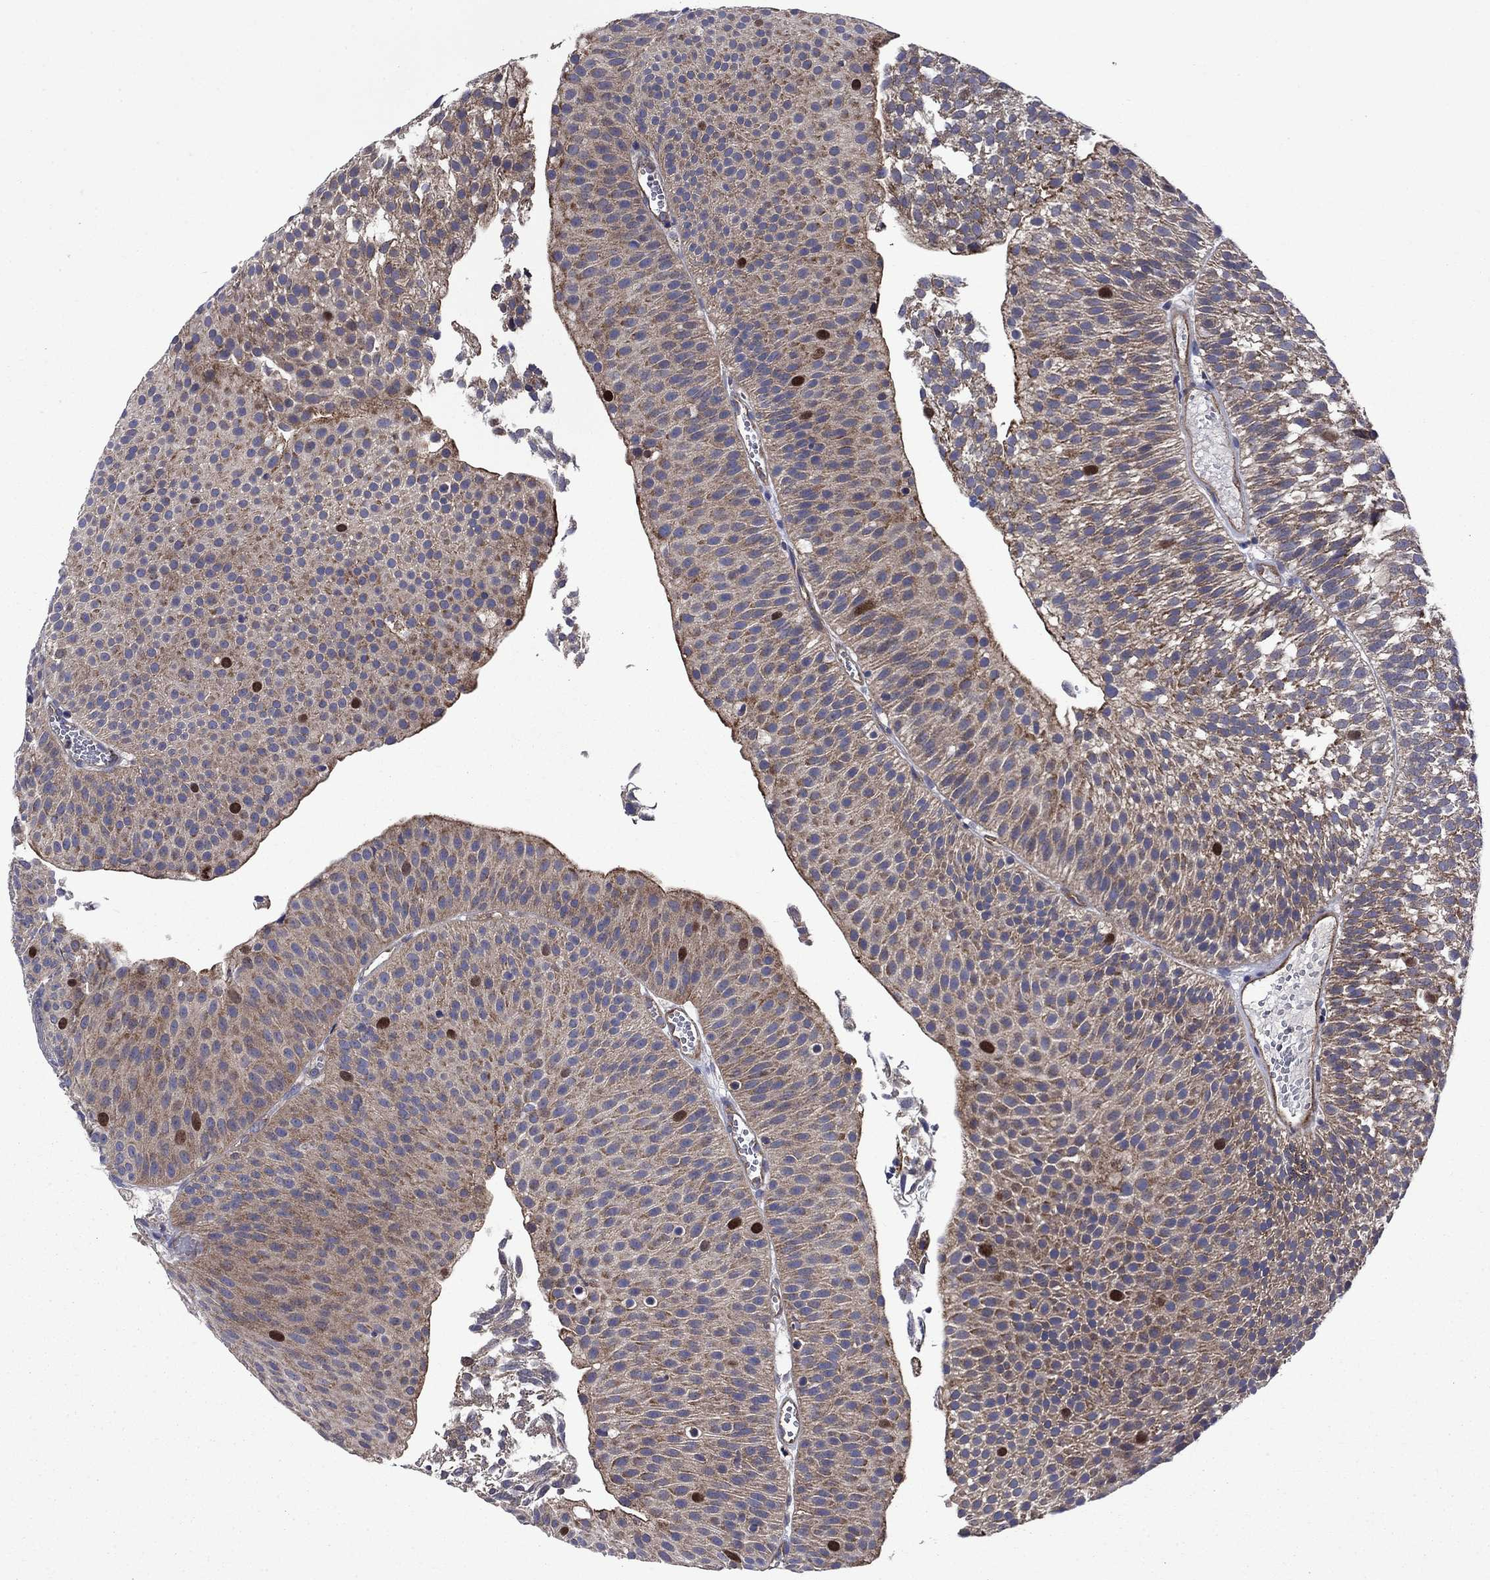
{"staining": {"intensity": "strong", "quantity": "<25%", "location": "cytoplasmic/membranous,nuclear"}, "tissue": "urothelial cancer", "cell_type": "Tumor cells", "image_type": "cancer", "snomed": [{"axis": "morphology", "description": "Urothelial carcinoma, Low grade"}, {"axis": "topography", "description": "Urinary bladder"}], "caption": "Human low-grade urothelial carcinoma stained for a protein (brown) demonstrates strong cytoplasmic/membranous and nuclear positive positivity in about <25% of tumor cells.", "gene": "KIF22", "patient": {"sex": "male", "age": 65}}